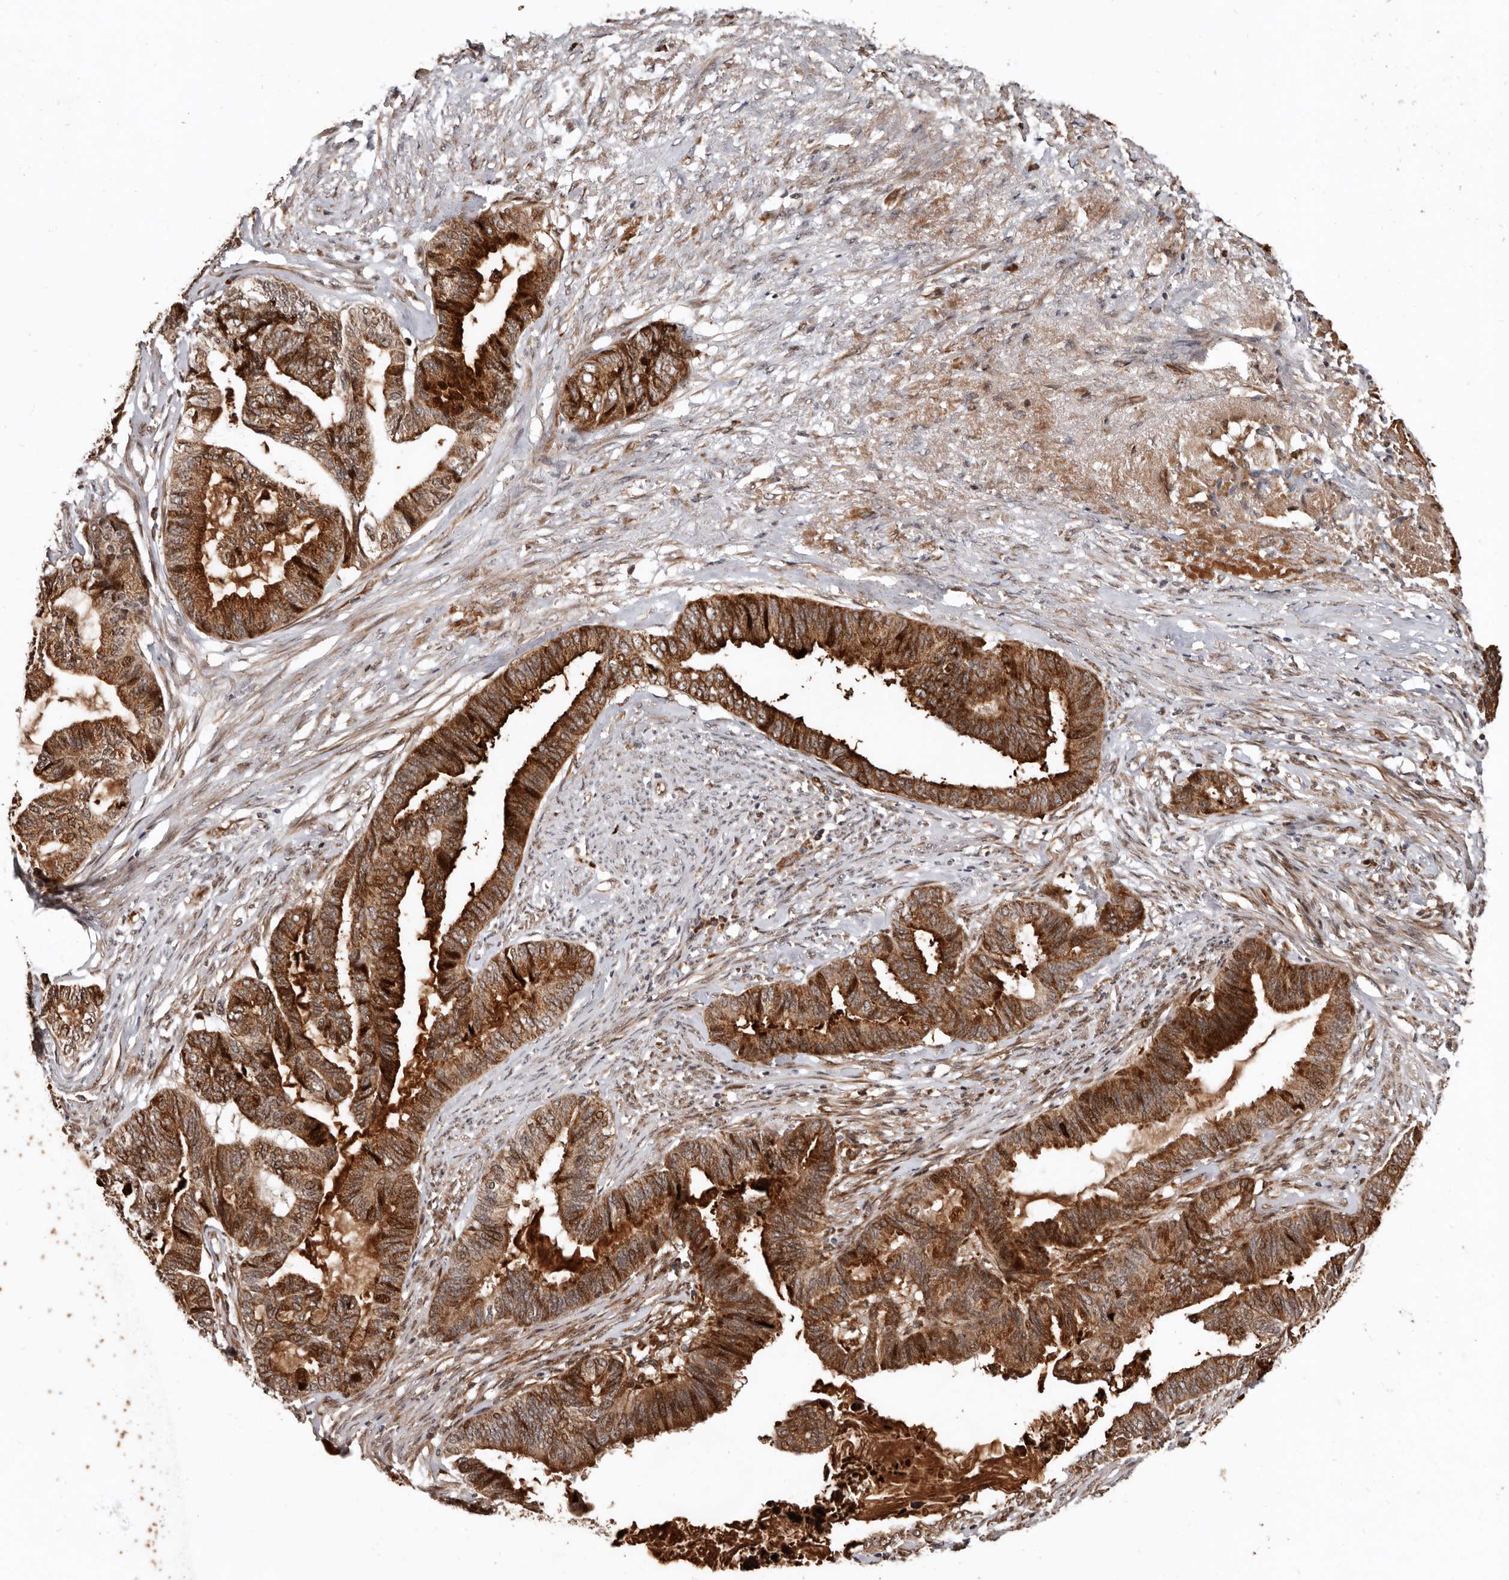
{"staining": {"intensity": "strong", "quantity": ">75%", "location": "cytoplasmic/membranous"}, "tissue": "endometrial cancer", "cell_type": "Tumor cells", "image_type": "cancer", "snomed": [{"axis": "morphology", "description": "Adenocarcinoma, NOS"}, {"axis": "topography", "description": "Endometrium"}], "caption": "Adenocarcinoma (endometrial) stained with a protein marker shows strong staining in tumor cells.", "gene": "WEE2", "patient": {"sex": "female", "age": 86}}